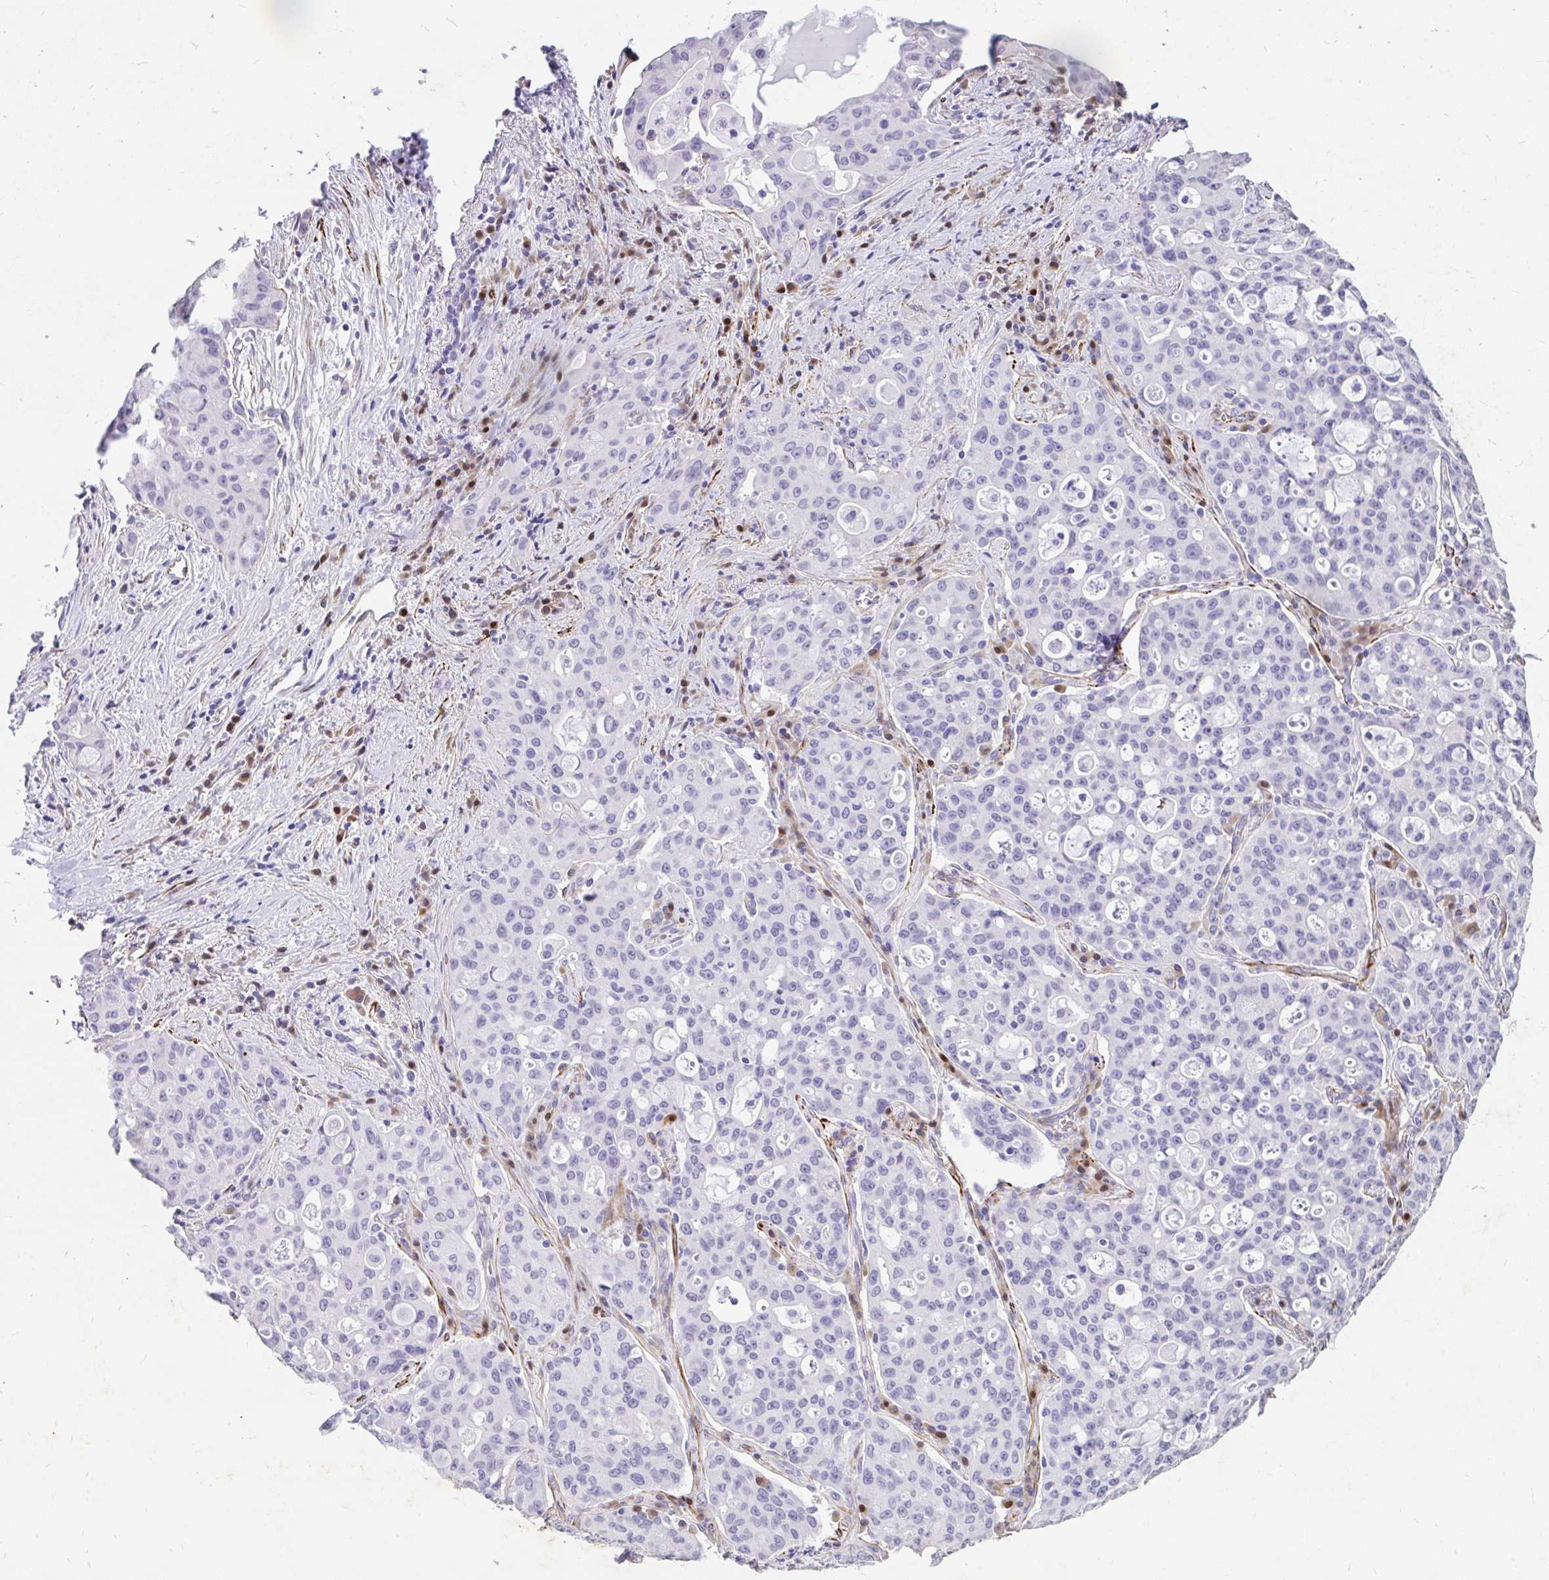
{"staining": {"intensity": "negative", "quantity": "none", "location": "none"}, "tissue": "lung cancer", "cell_type": "Tumor cells", "image_type": "cancer", "snomed": [{"axis": "morphology", "description": "Adenocarcinoma, NOS"}, {"axis": "topography", "description": "Lung"}], "caption": "Lung cancer (adenocarcinoma) stained for a protein using IHC reveals no positivity tumor cells.", "gene": "EML5", "patient": {"sex": "female", "age": 44}}